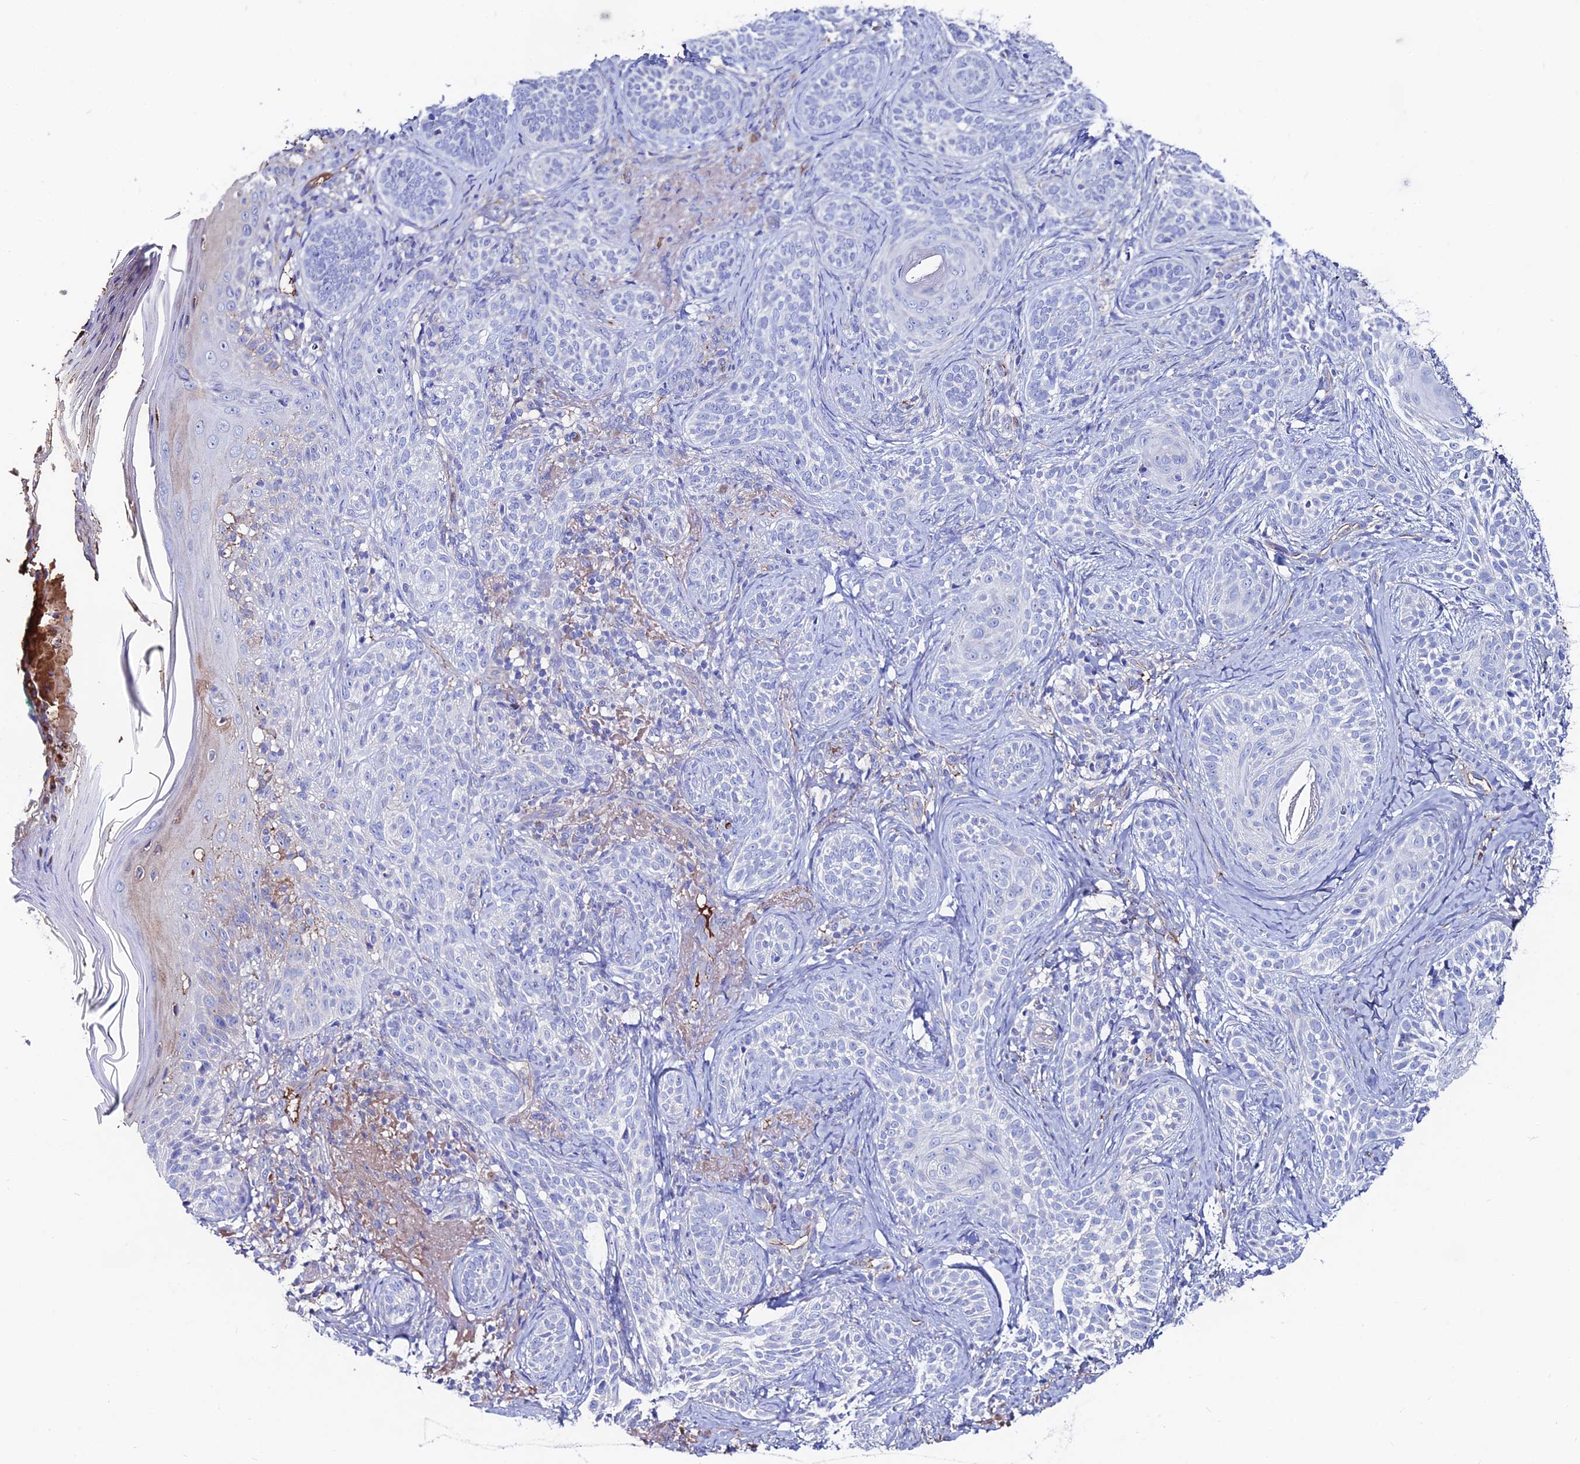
{"staining": {"intensity": "negative", "quantity": "none", "location": "none"}, "tissue": "skin cancer", "cell_type": "Tumor cells", "image_type": "cancer", "snomed": [{"axis": "morphology", "description": "Basal cell carcinoma"}, {"axis": "topography", "description": "Skin"}], "caption": "This is an IHC micrograph of skin cancer. There is no expression in tumor cells.", "gene": "SLC25A16", "patient": {"sex": "male", "age": 71}}